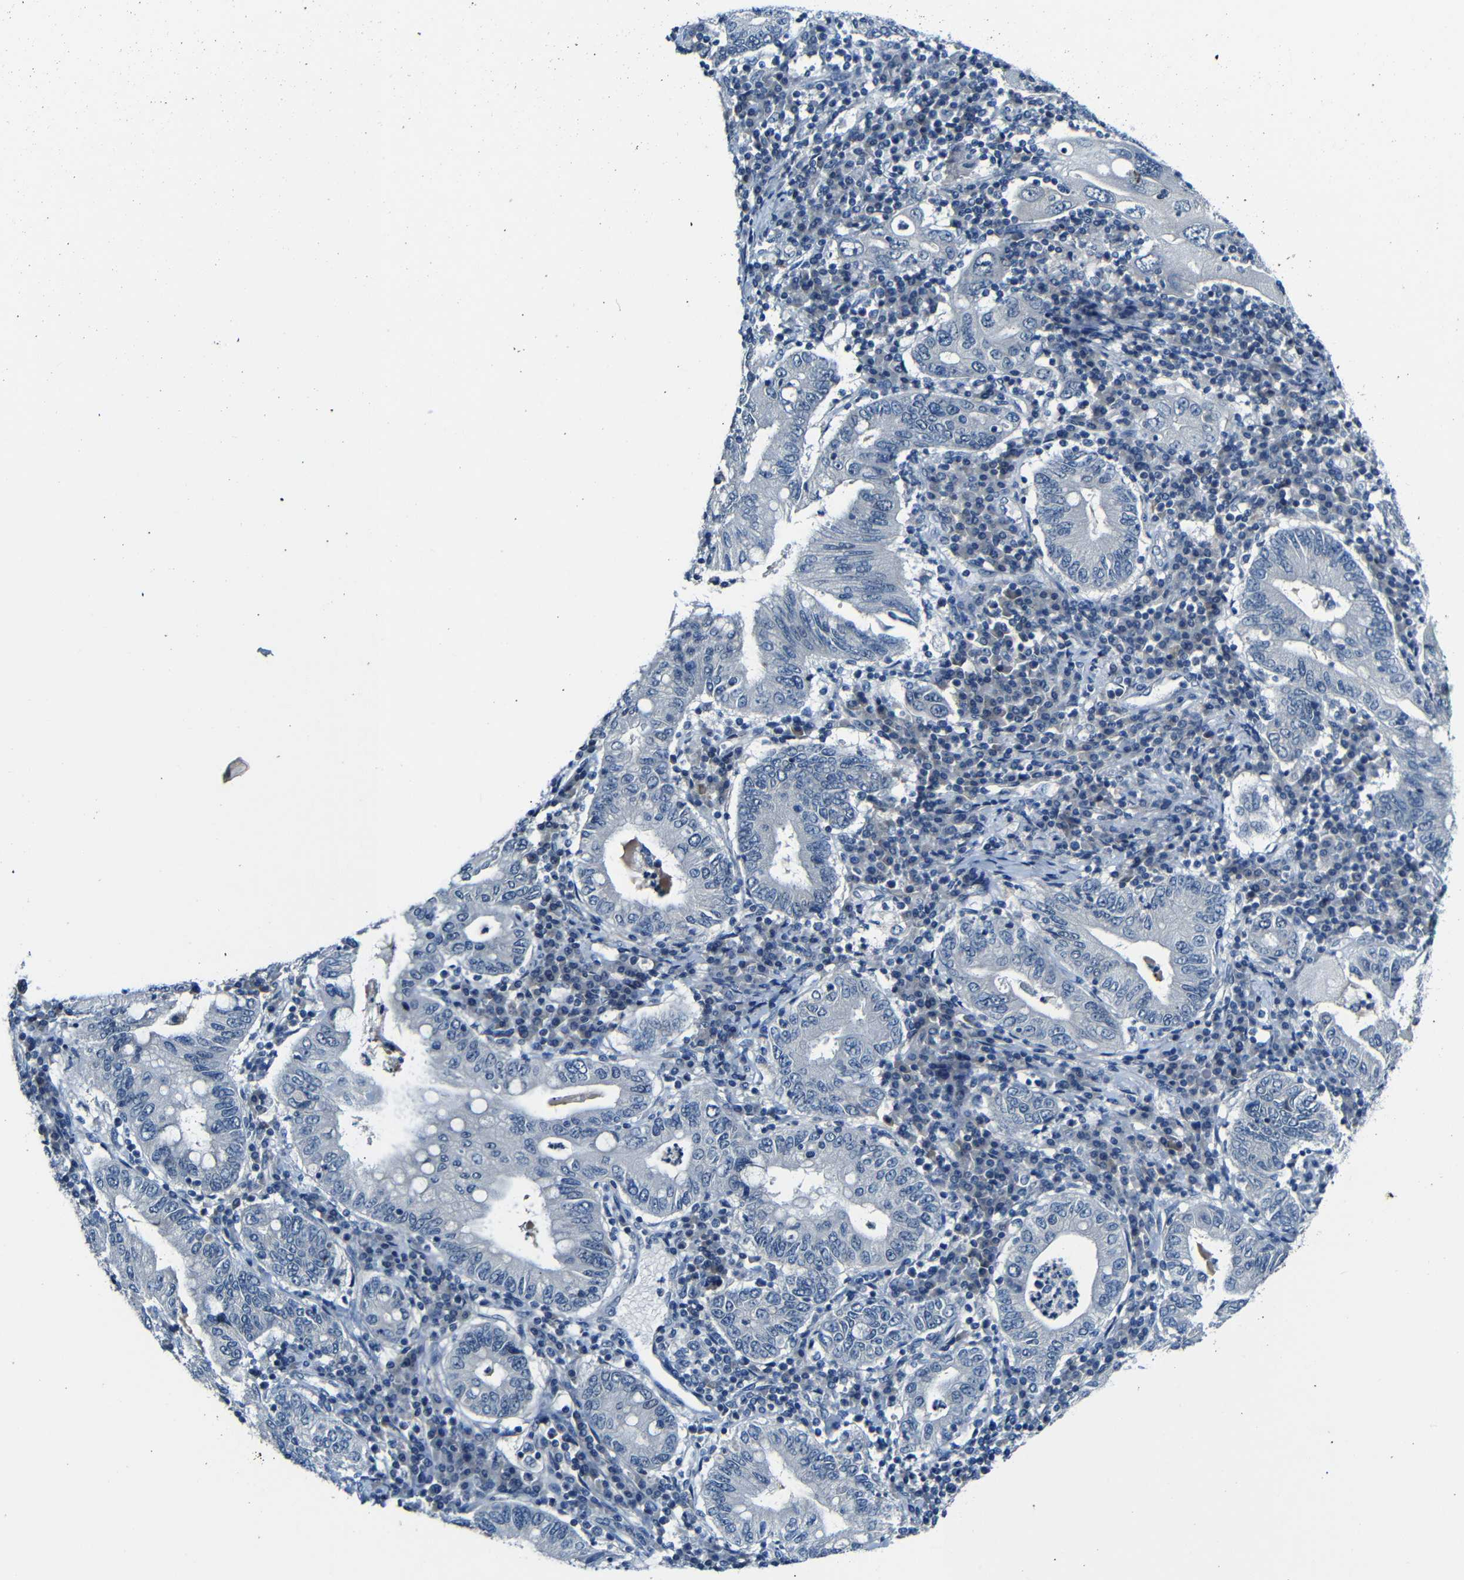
{"staining": {"intensity": "negative", "quantity": "none", "location": "none"}, "tissue": "stomach cancer", "cell_type": "Tumor cells", "image_type": "cancer", "snomed": [{"axis": "morphology", "description": "Normal tissue, NOS"}, {"axis": "morphology", "description": "Adenocarcinoma, NOS"}, {"axis": "topography", "description": "Esophagus"}, {"axis": "topography", "description": "Stomach, upper"}, {"axis": "topography", "description": "Peripheral nerve tissue"}], "caption": "Protein analysis of stomach adenocarcinoma demonstrates no significant expression in tumor cells. The staining is performed using DAB brown chromogen with nuclei counter-stained in using hematoxylin.", "gene": "ANK3", "patient": {"sex": "male", "age": 62}}